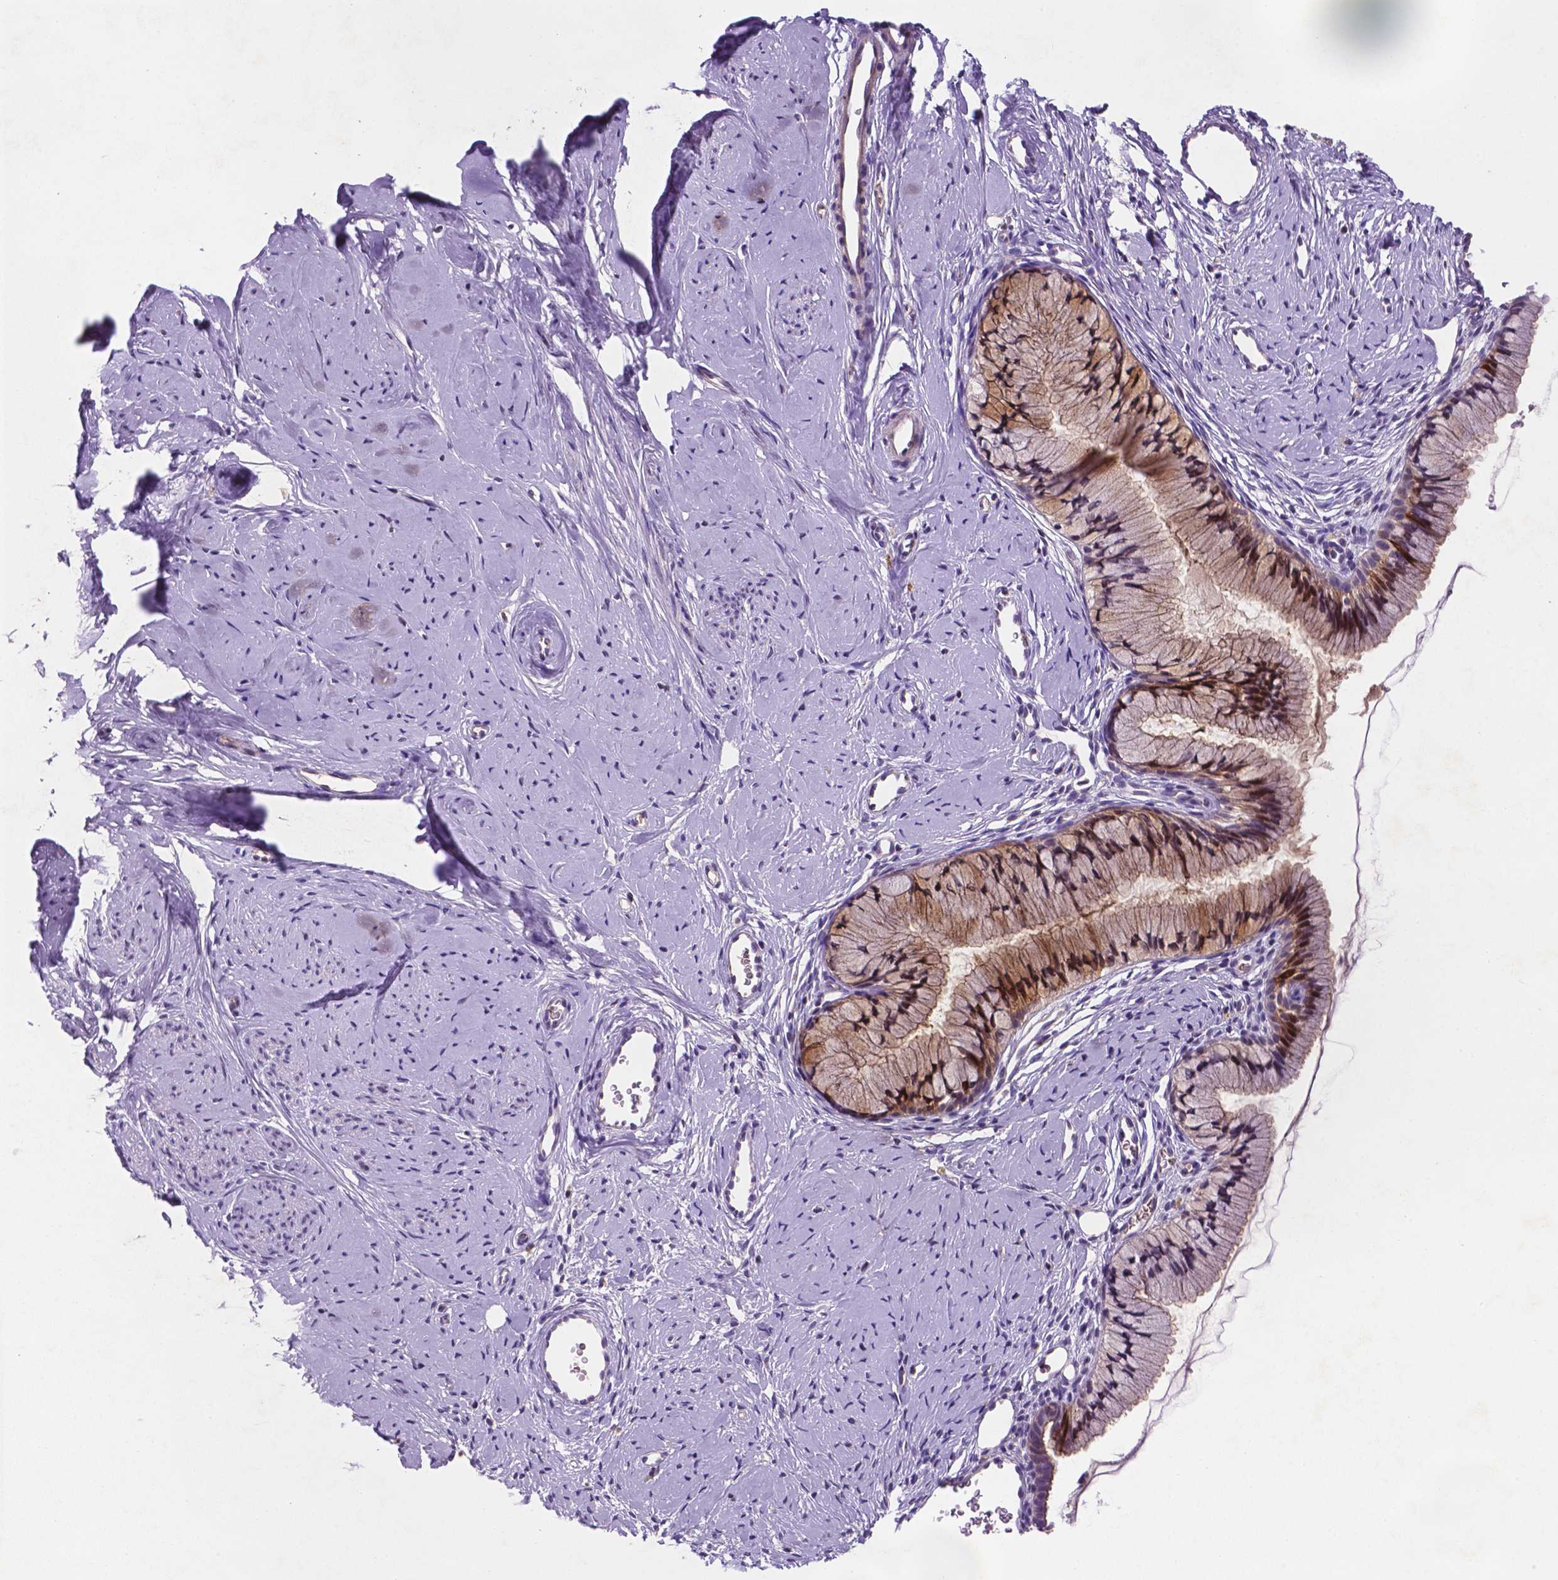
{"staining": {"intensity": "moderate", "quantity": ">75%", "location": "cytoplasmic/membranous,nuclear"}, "tissue": "cervix", "cell_type": "Glandular cells", "image_type": "normal", "snomed": [{"axis": "morphology", "description": "Normal tissue, NOS"}, {"axis": "topography", "description": "Cervix"}], "caption": "Immunohistochemical staining of benign human cervix exhibits moderate cytoplasmic/membranous,nuclear protein positivity in about >75% of glandular cells.", "gene": "TM4SF20", "patient": {"sex": "female", "age": 40}}